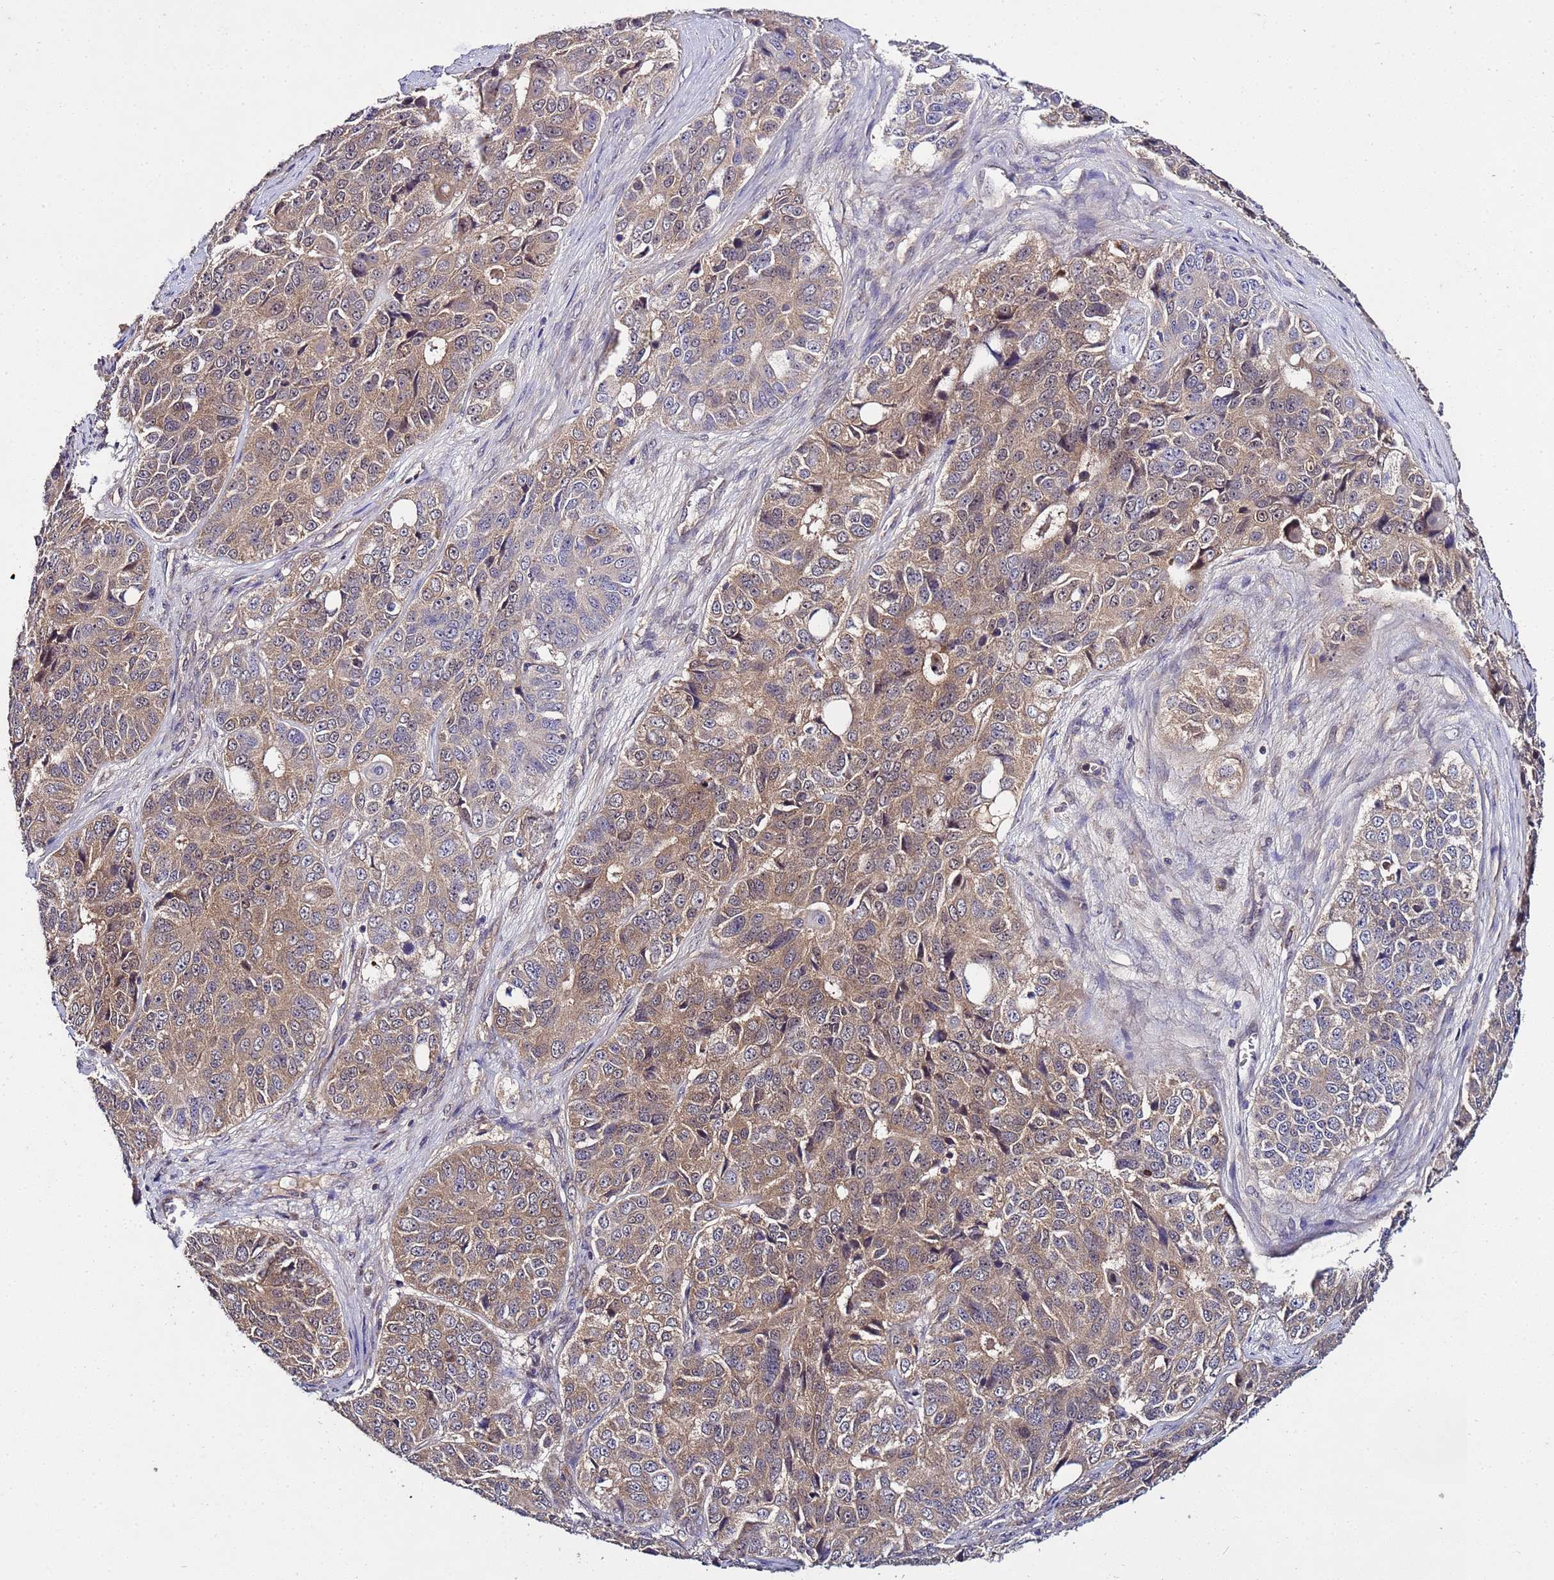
{"staining": {"intensity": "weak", "quantity": "25%-75%", "location": "cytoplasmic/membranous"}, "tissue": "ovarian cancer", "cell_type": "Tumor cells", "image_type": "cancer", "snomed": [{"axis": "morphology", "description": "Carcinoma, endometroid"}, {"axis": "topography", "description": "Ovary"}], "caption": "The micrograph shows staining of ovarian cancer (endometroid carcinoma), revealing weak cytoplasmic/membranous protein staining (brown color) within tumor cells. (Brightfield microscopy of DAB IHC at high magnification).", "gene": "GSPT2", "patient": {"sex": "female", "age": 51}}